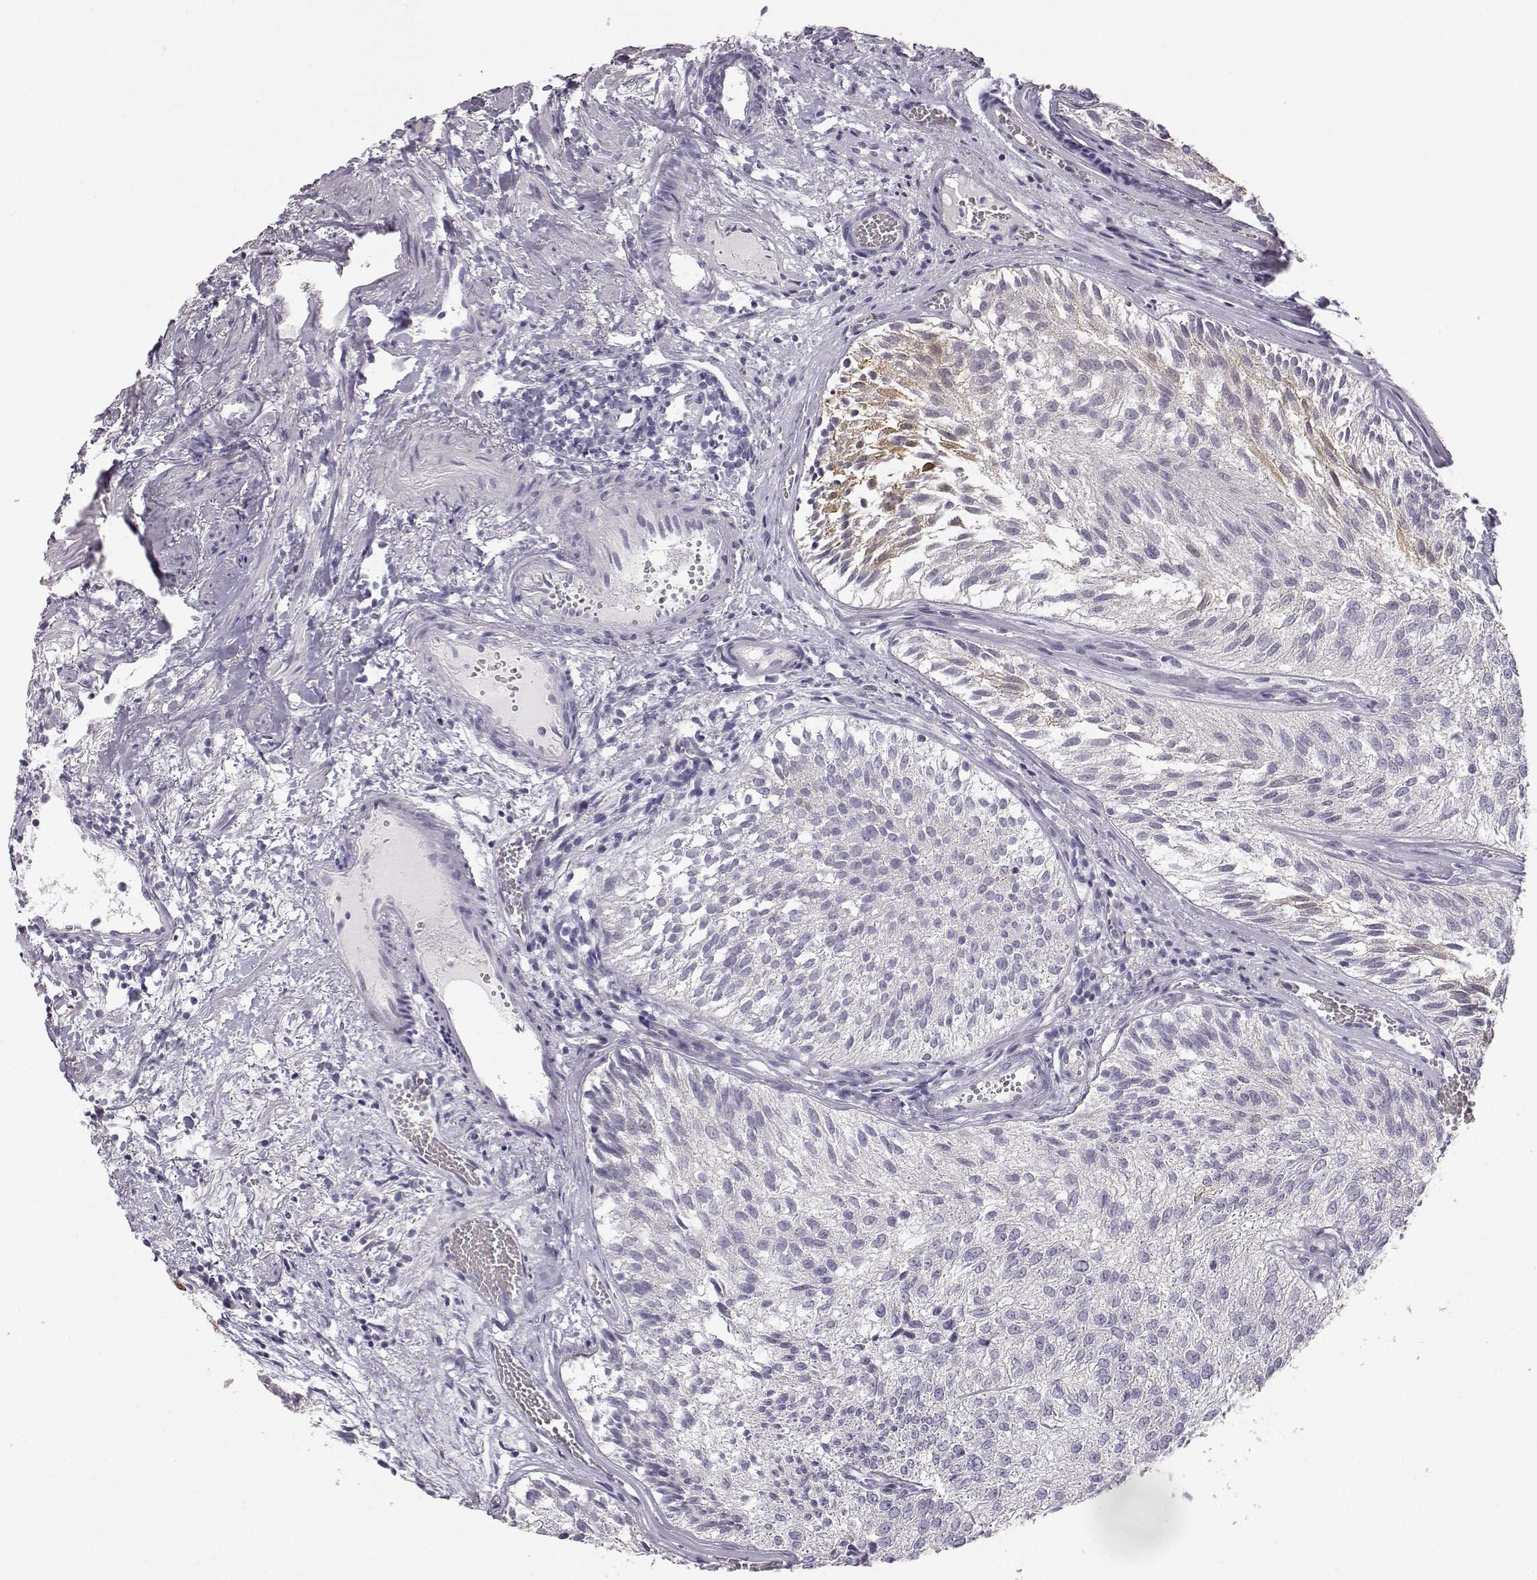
{"staining": {"intensity": "negative", "quantity": "none", "location": "none"}, "tissue": "urothelial cancer", "cell_type": "Tumor cells", "image_type": "cancer", "snomed": [{"axis": "morphology", "description": "Urothelial carcinoma, Low grade"}, {"axis": "topography", "description": "Urinary bladder"}], "caption": "Tumor cells are negative for brown protein staining in urothelial carcinoma (low-grade). (DAB (3,3'-diaminobenzidine) IHC visualized using brightfield microscopy, high magnification).", "gene": "MYCBPAP", "patient": {"sex": "female", "age": 87}}